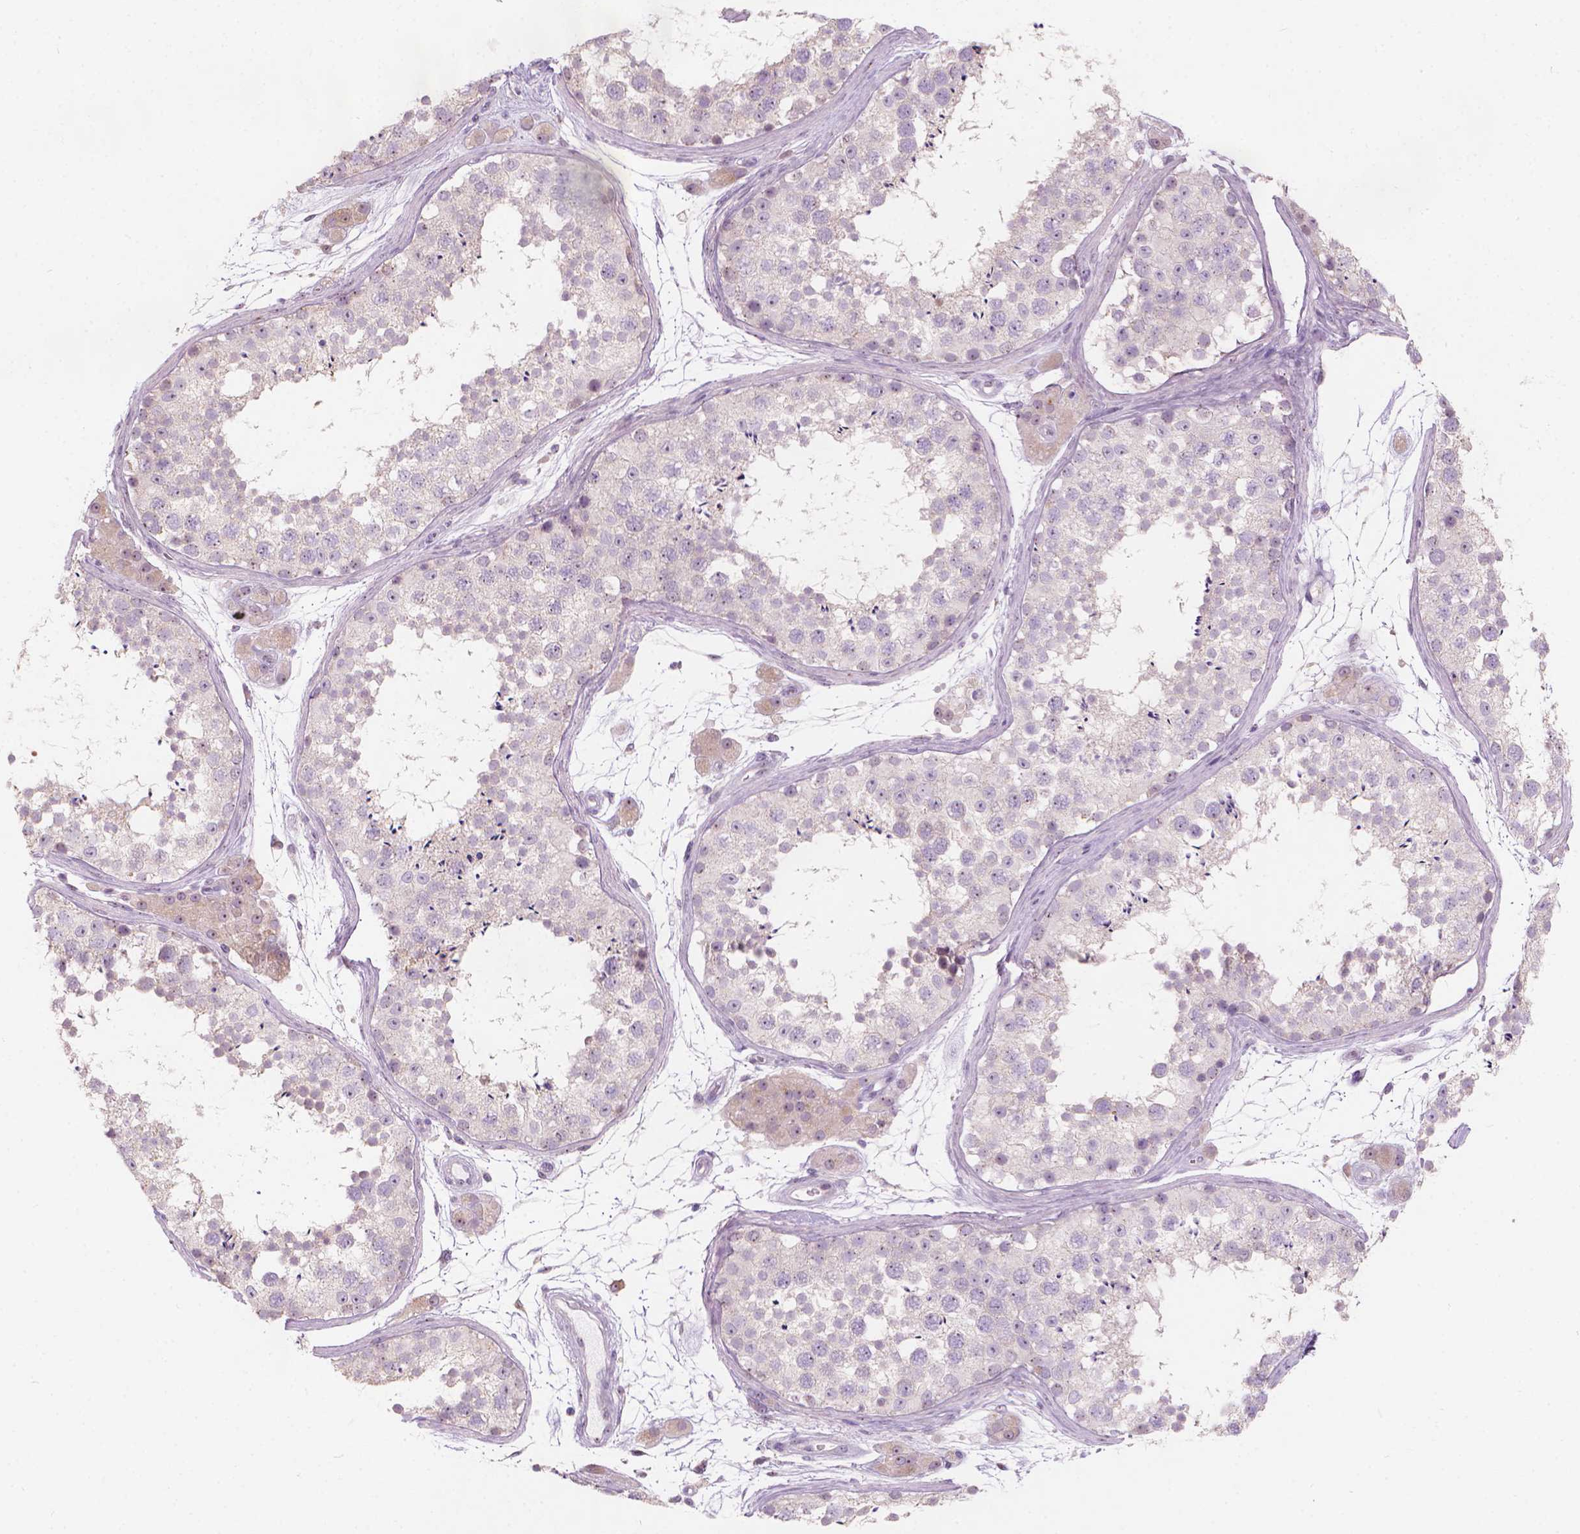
{"staining": {"intensity": "weak", "quantity": "<25%", "location": "cytoplasmic/membranous"}, "tissue": "testis", "cell_type": "Cells in seminiferous ducts", "image_type": "normal", "snomed": [{"axis": "morphology", "description": "Normal tissue, NOS"}, {"axis": "topography", "description": "Testis"}], "caption": "Immunohistochemistry (IHC) photomicrograph of normal testis: human testis stained with DAB demonstrates no significant protein staining in cells in seminiferous ducts.", "gene": "GPRC5A", "patient": {"sex": "male", "age": 41}}